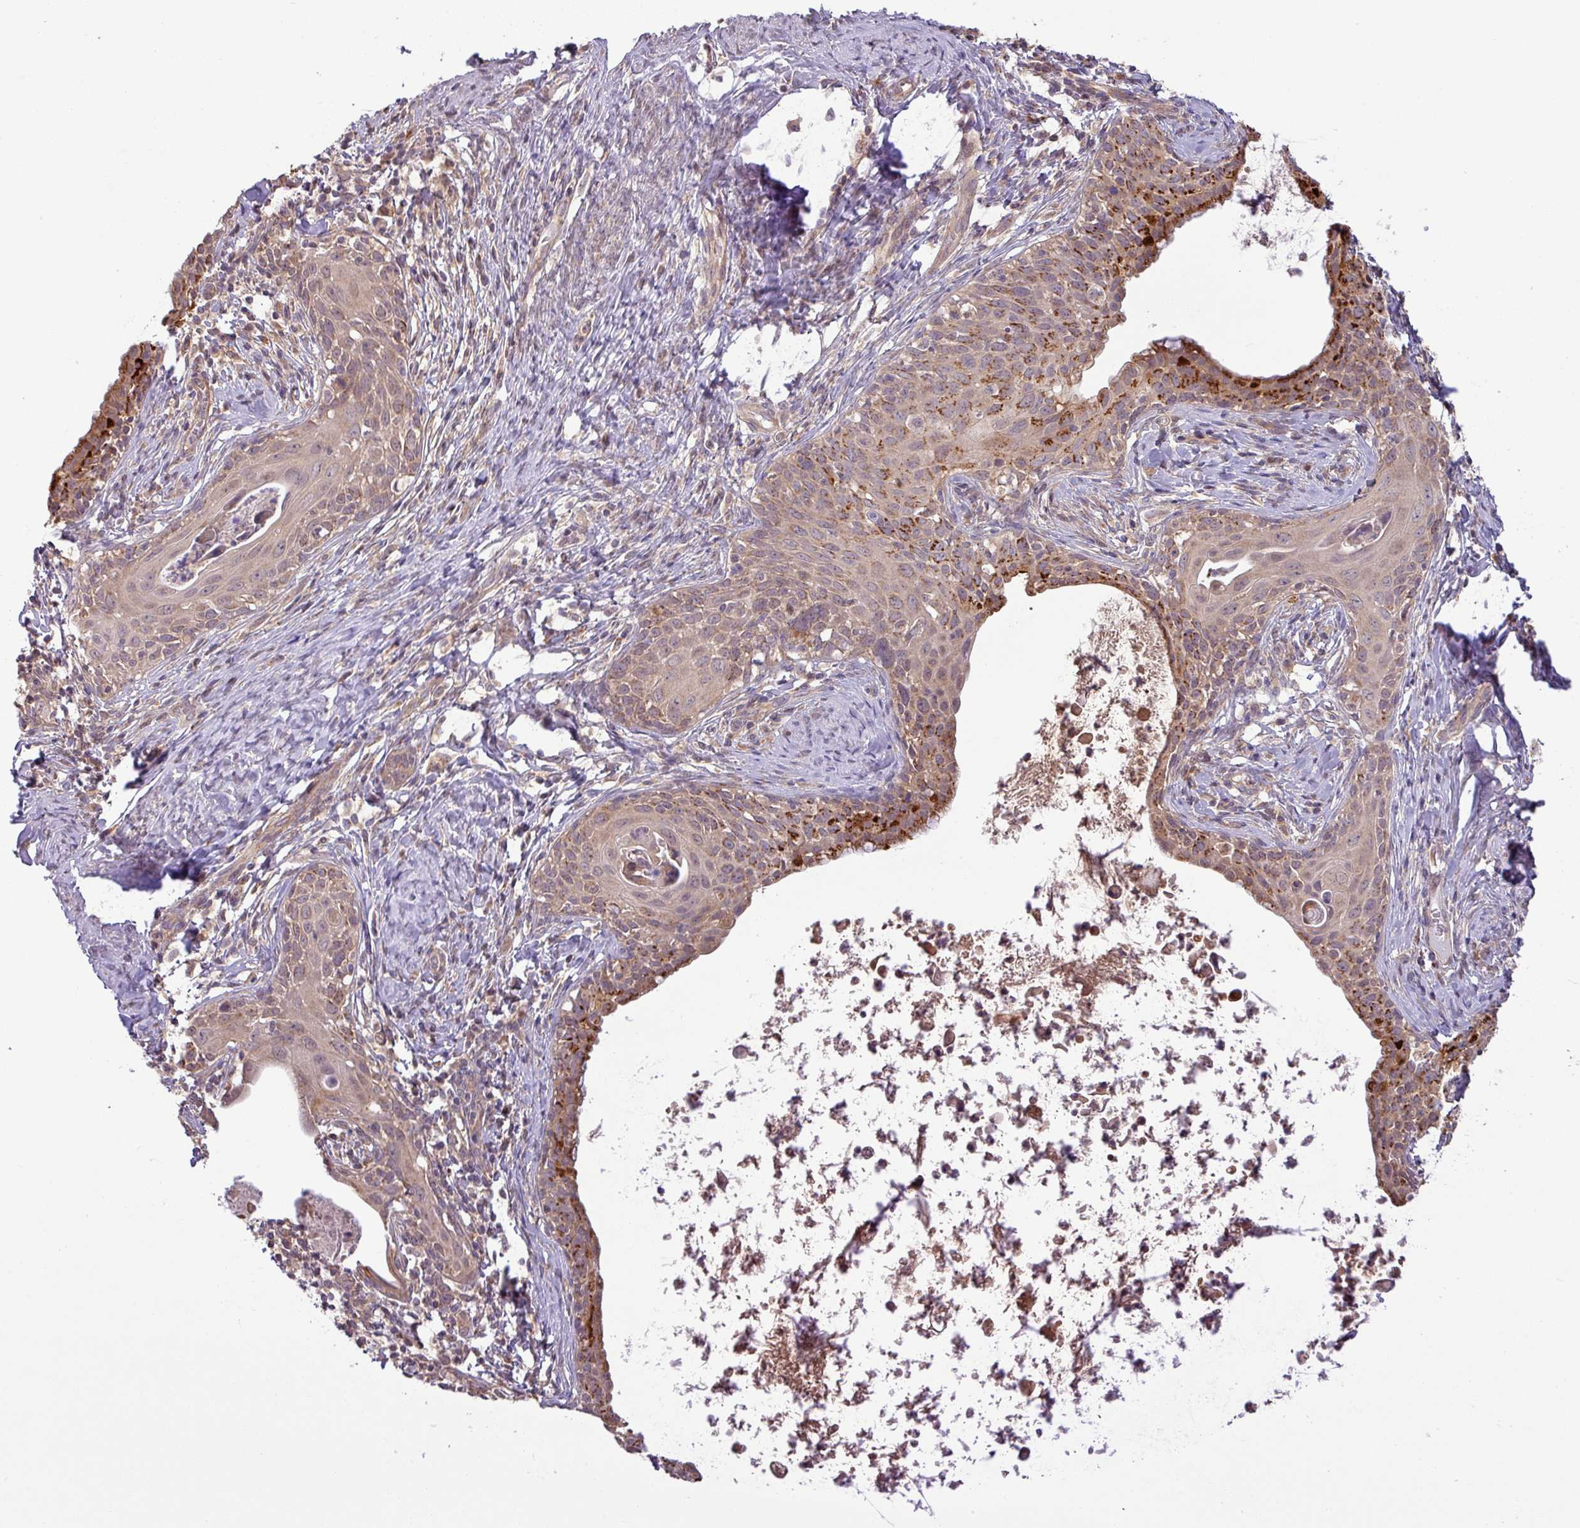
{"staining": {"intensity": "strong", "quantity": "25%-75%", "location": "cytoplasmic/membranous"}, "tissue": "cervical cancer", "cell_type": "Tumor cells", "image_type": "cancer", "snomed": [{"axis": "morphology", "description": "Squamous cell carcinoma, NOS"}, {"axis": "topography", "description": "Cervix"}], "caption": "The photomicrograph displays staining of cervical squamous cell carcinoma, revealing strong cytoplasmic/membranous protein expression (brown color) within tumor cells.", "gene": "GALNT12", "patient": {"sex": "female", "age": 52}}